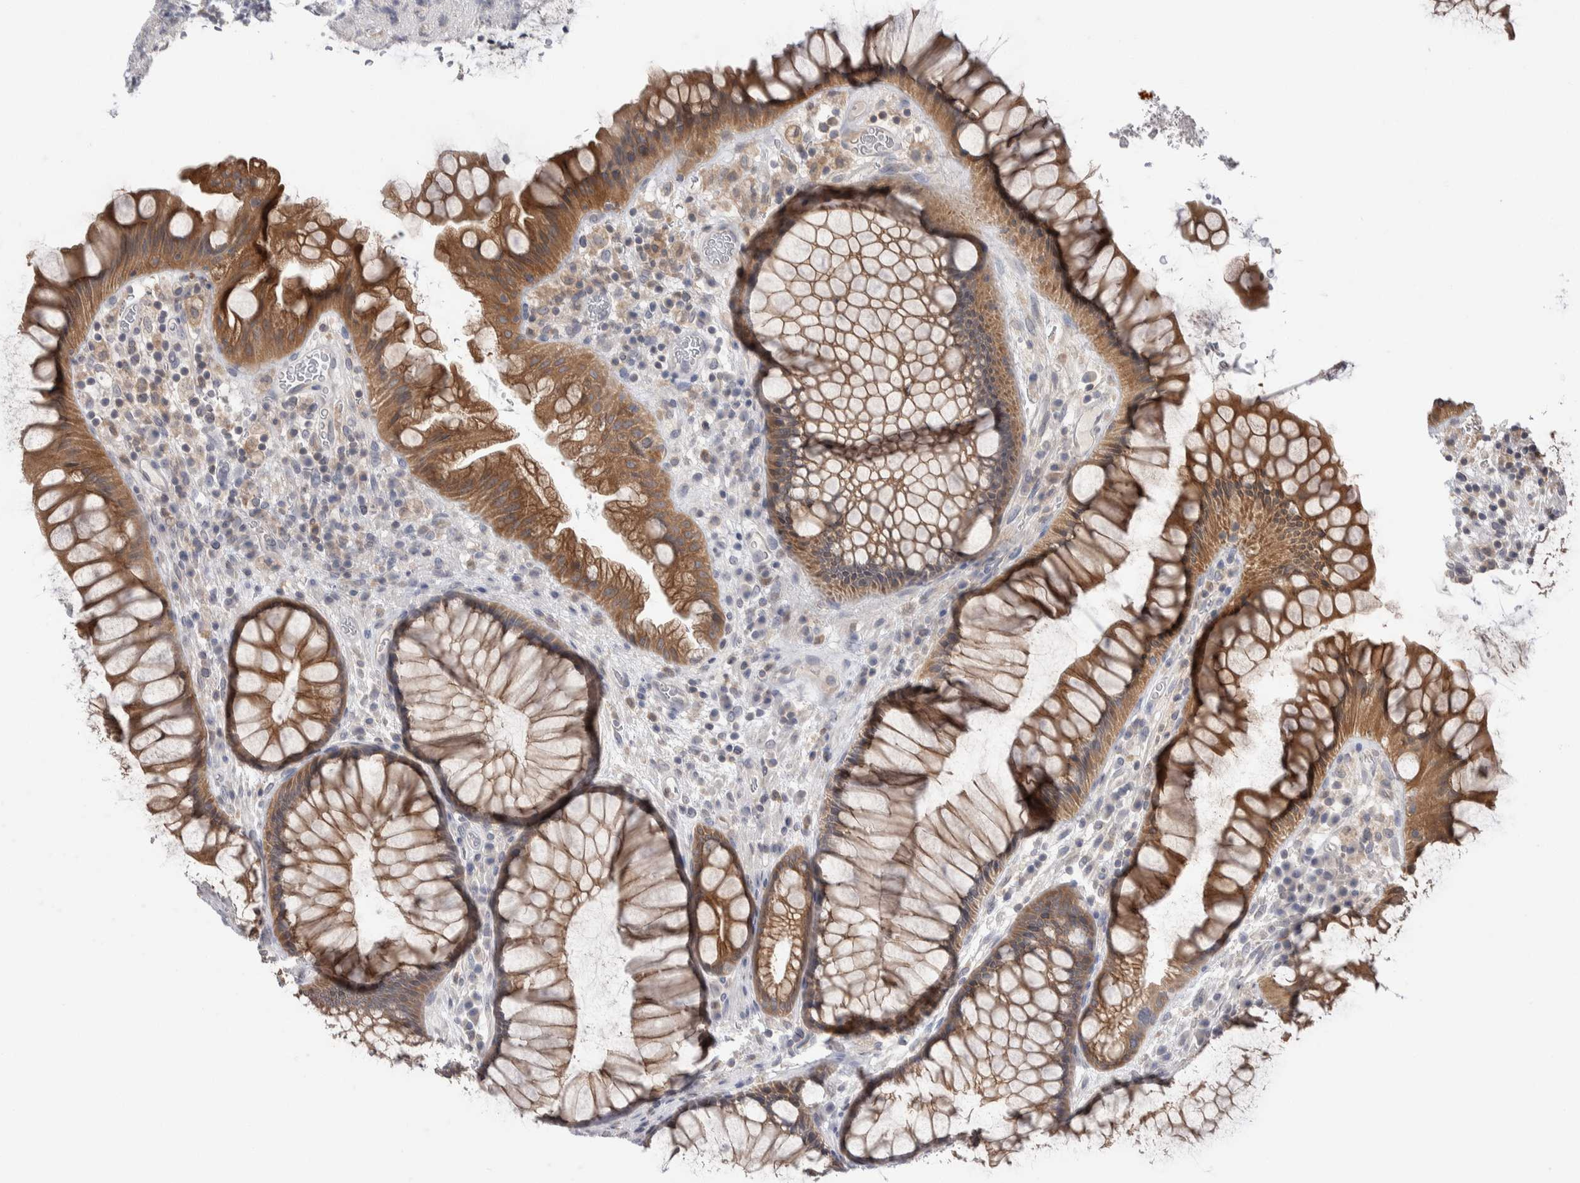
{"staining": {"intensity": "moderate", "quantity": ">75%", "location": "cytoplasmic/membranous"}, "tissue": "rectum", "cell_type": "Glandular cells", "image_type": "normal", "snomed": [{"axis": "morphology", "description": "Normal tissue, NOS"}, {"axis": "topography", "description": "Rectum"}], "caption": "Rectum stained with DAB (3,3'-diaminobenzidine) immunohistochemistry reveals medium levels of moderate cytoplasmic/membranous expression in approximately >75% of glandular cells.", "gene": "HTATIP2", "patient": {"sex": "male", "age": 51}}